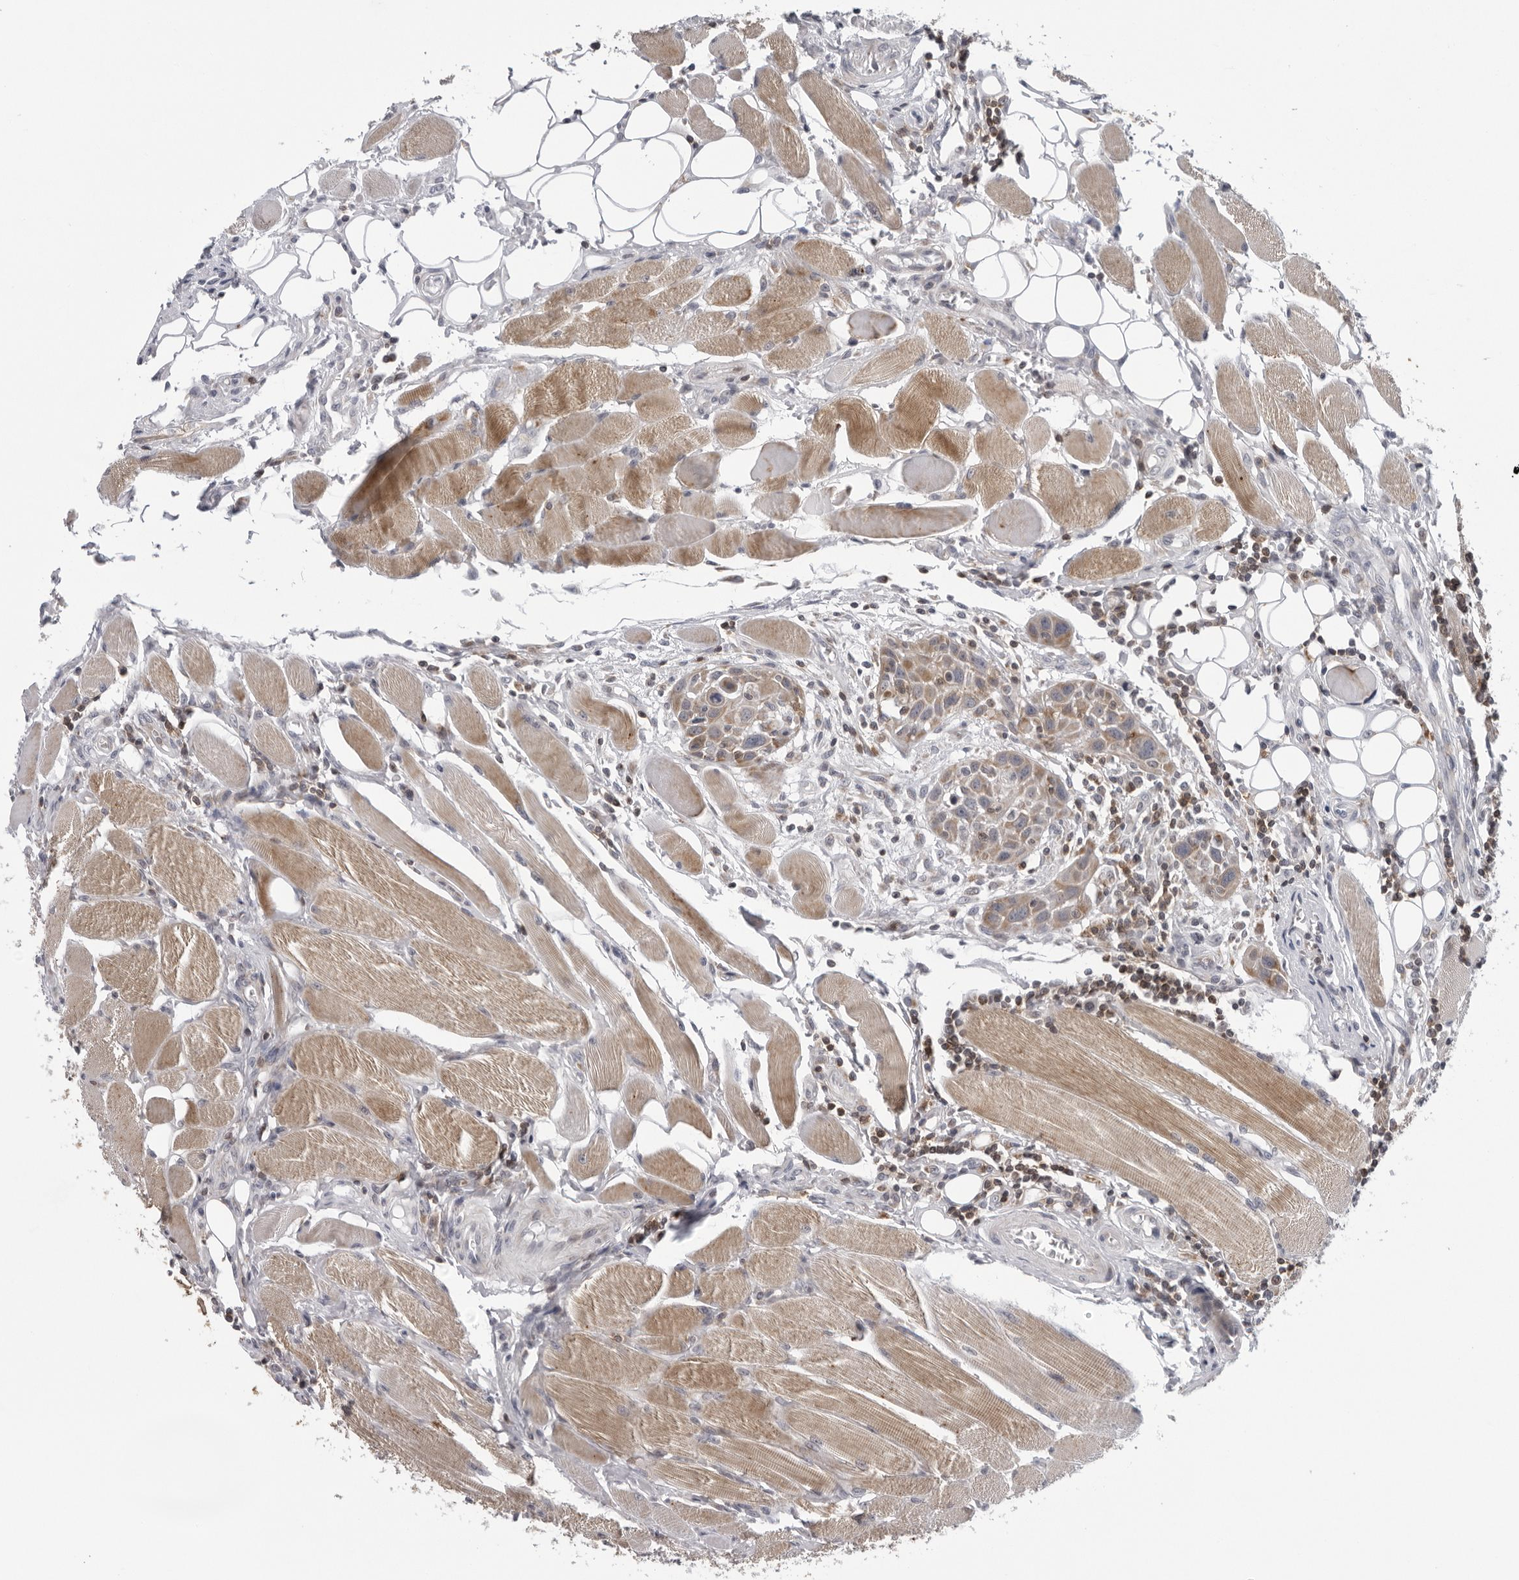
{"staining": {"intensity": "weak", "quantity": ">75%", "location": "cytoplasmic/membranous"}, "tissue": "head and neck cancer", "cell_type": "Tumor cells", "image_type": "cancer", "snomed": [{"axis": "morphology", "description": "Squamous cell carcinoma, NOS"}, {"axis": "topography", "description": "Oral tissue"}, {"axis": "topography", "description": "Head-Neck"}], "caption": "Protein expression analysis of squamous cell carcinoma (head and neck) reveals weak cytoplasmic/membranous staining in approximately >75% of tumor cells.", "gene": "CPT2", "patient": {"sex": "female", "age": 50}}